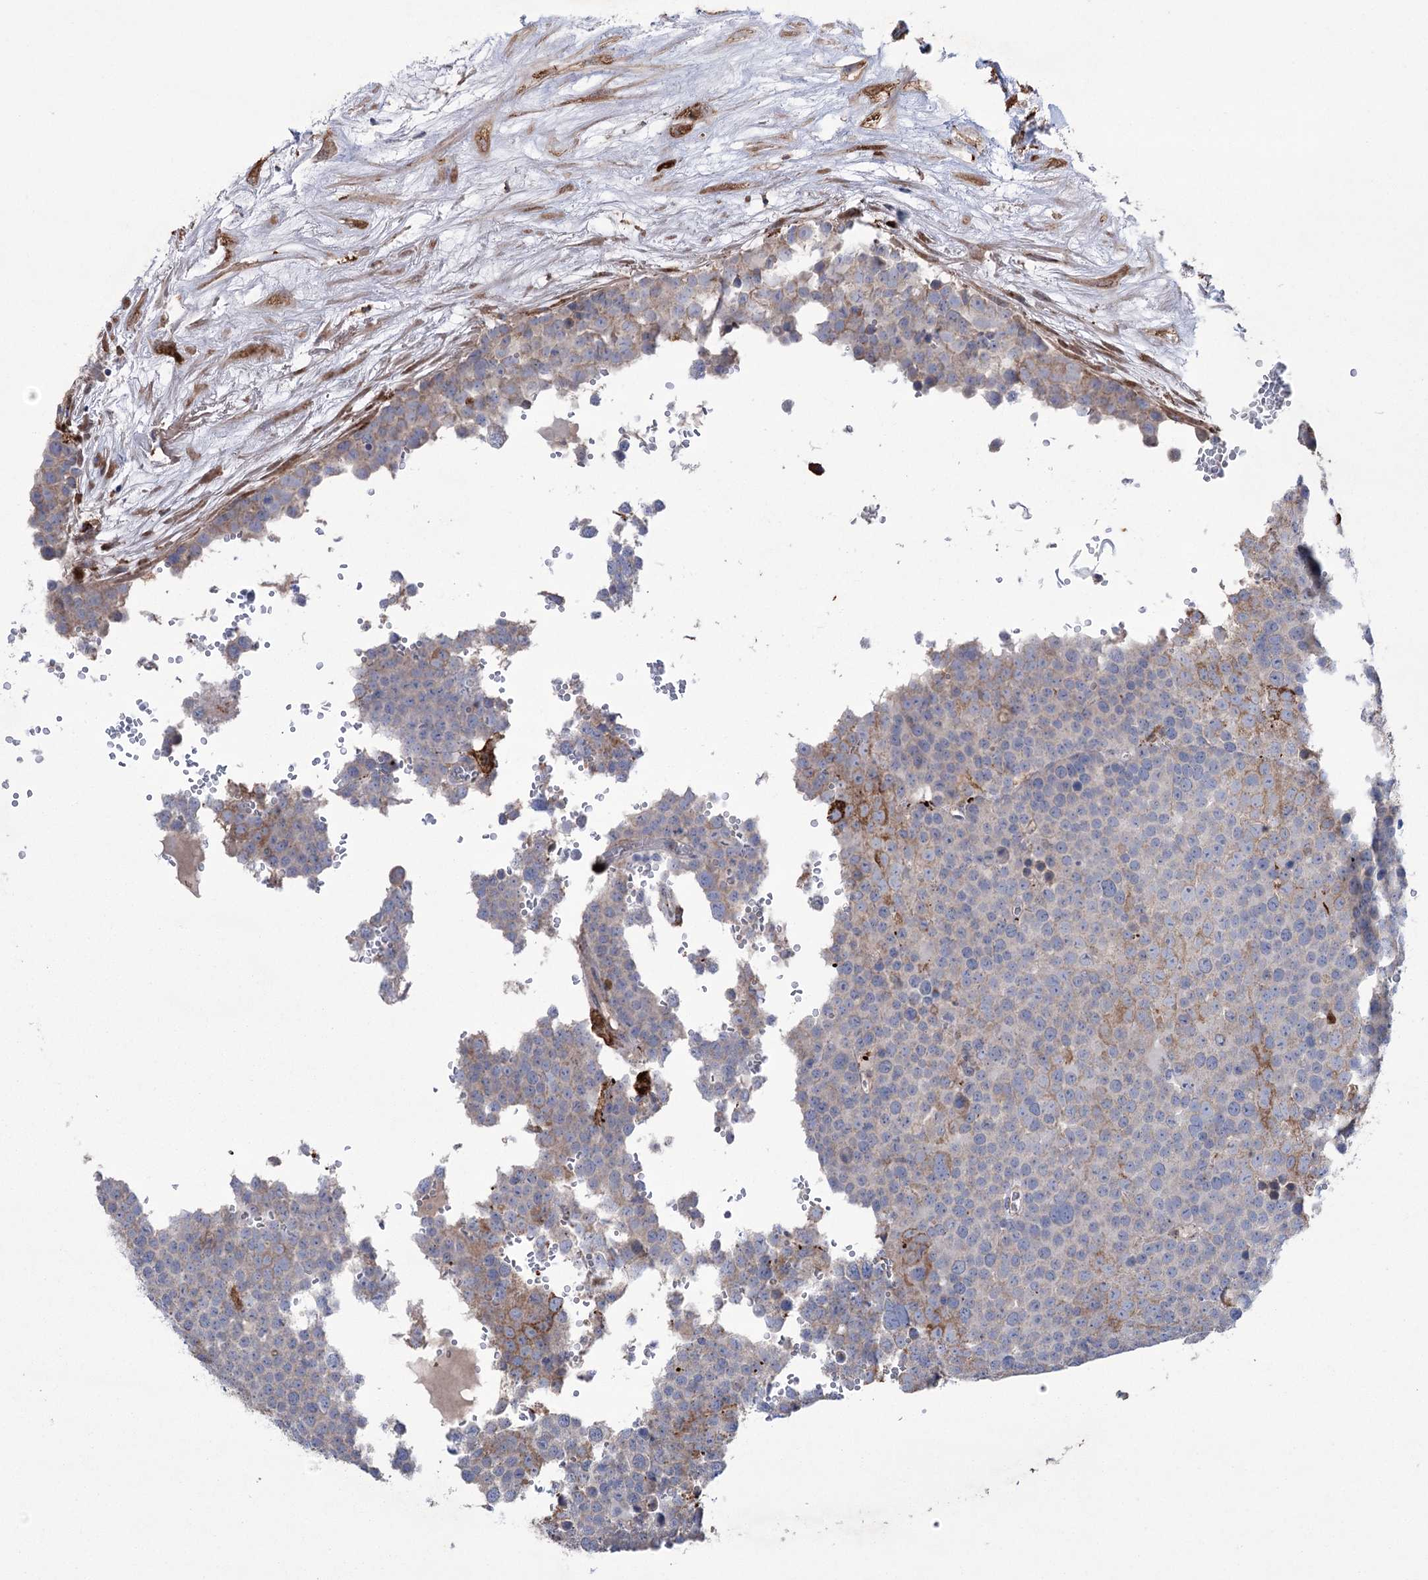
{"staining": {"intensity": "moderate", "quantity": "<25%", "location": "cytoplasmic/membranous"}, "tissue": "testis cancer", "cell_type": "Tumor cells", "image_type": "cancer", "snomed": [{"axis": "morphology", "description": "Seminoma, NOS"}, {"axis": "topography", "description": "Testis"}], "caption": "Moderate cytoplasmic/membranous staining is appreciated in about <25% of tumor cells in seminoma (testis).", "gene": "TRIM71", "patient": {"sex": "male", "age": 71}}